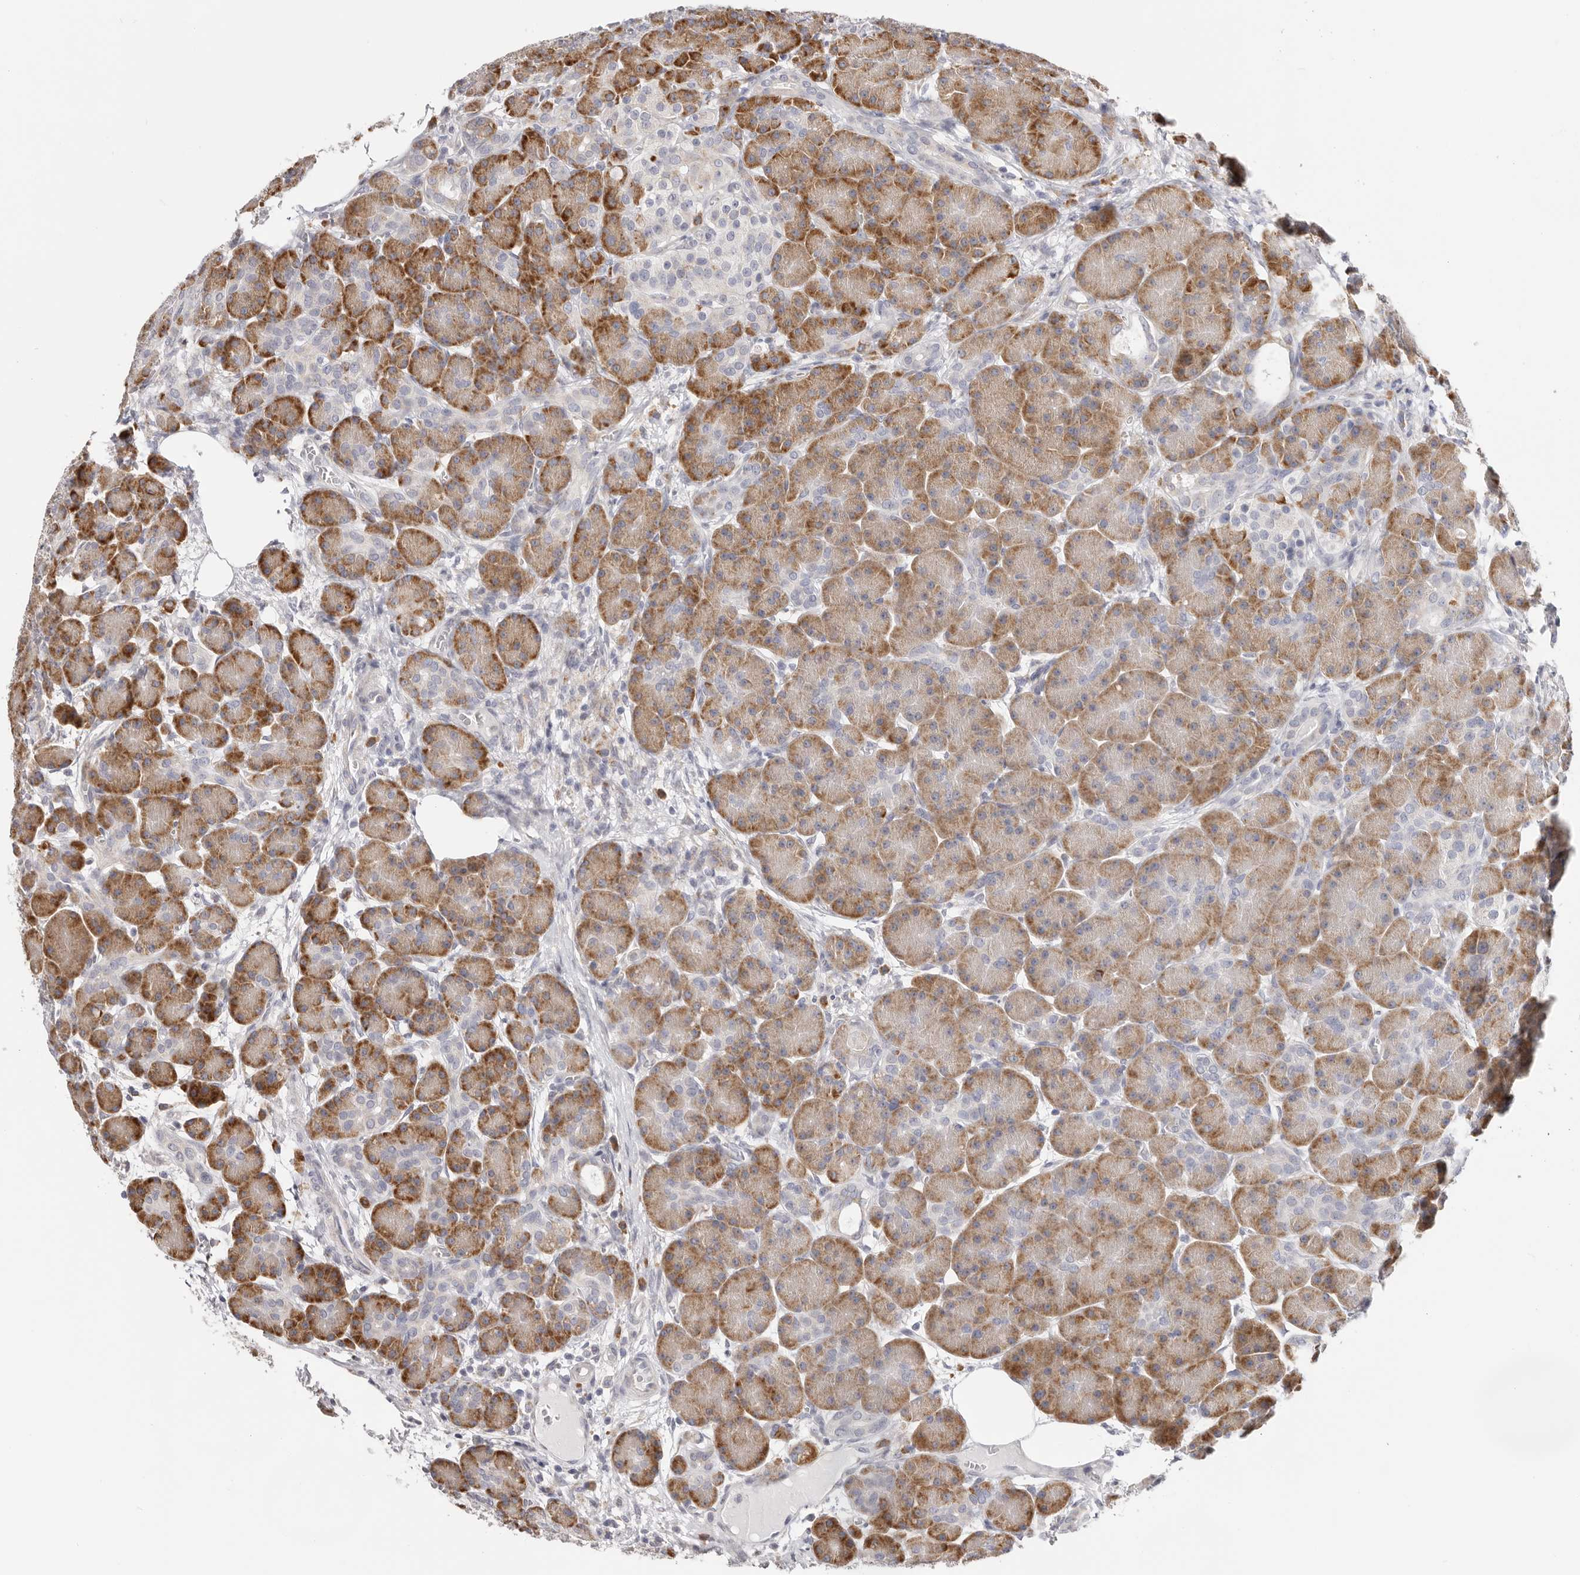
{"staining": {"intensity": "moderate", "quantity": ">75%", "location": "cytoplasmic/membranous"}, "tissue": "pancreas", "cell_type": "Exocrine glandular cells", "image_type": "normal", "snomed": [{"axis": "morphology", "description": "Normal tissue, NOS"}, {"axis": "topography", "description": "Pancreas"}], "caption": "High-magnification brightfield microscopy of benign pancreas stained with DAB (brown) and counterstained with hematoxylin (blue). exocrine glandular cells exhibit moderate cytoplasmic/membranous positivity is appreciated in about>75% of cells.", "gene": "IL32", "patient": {"sex": "male", "age": 63}}